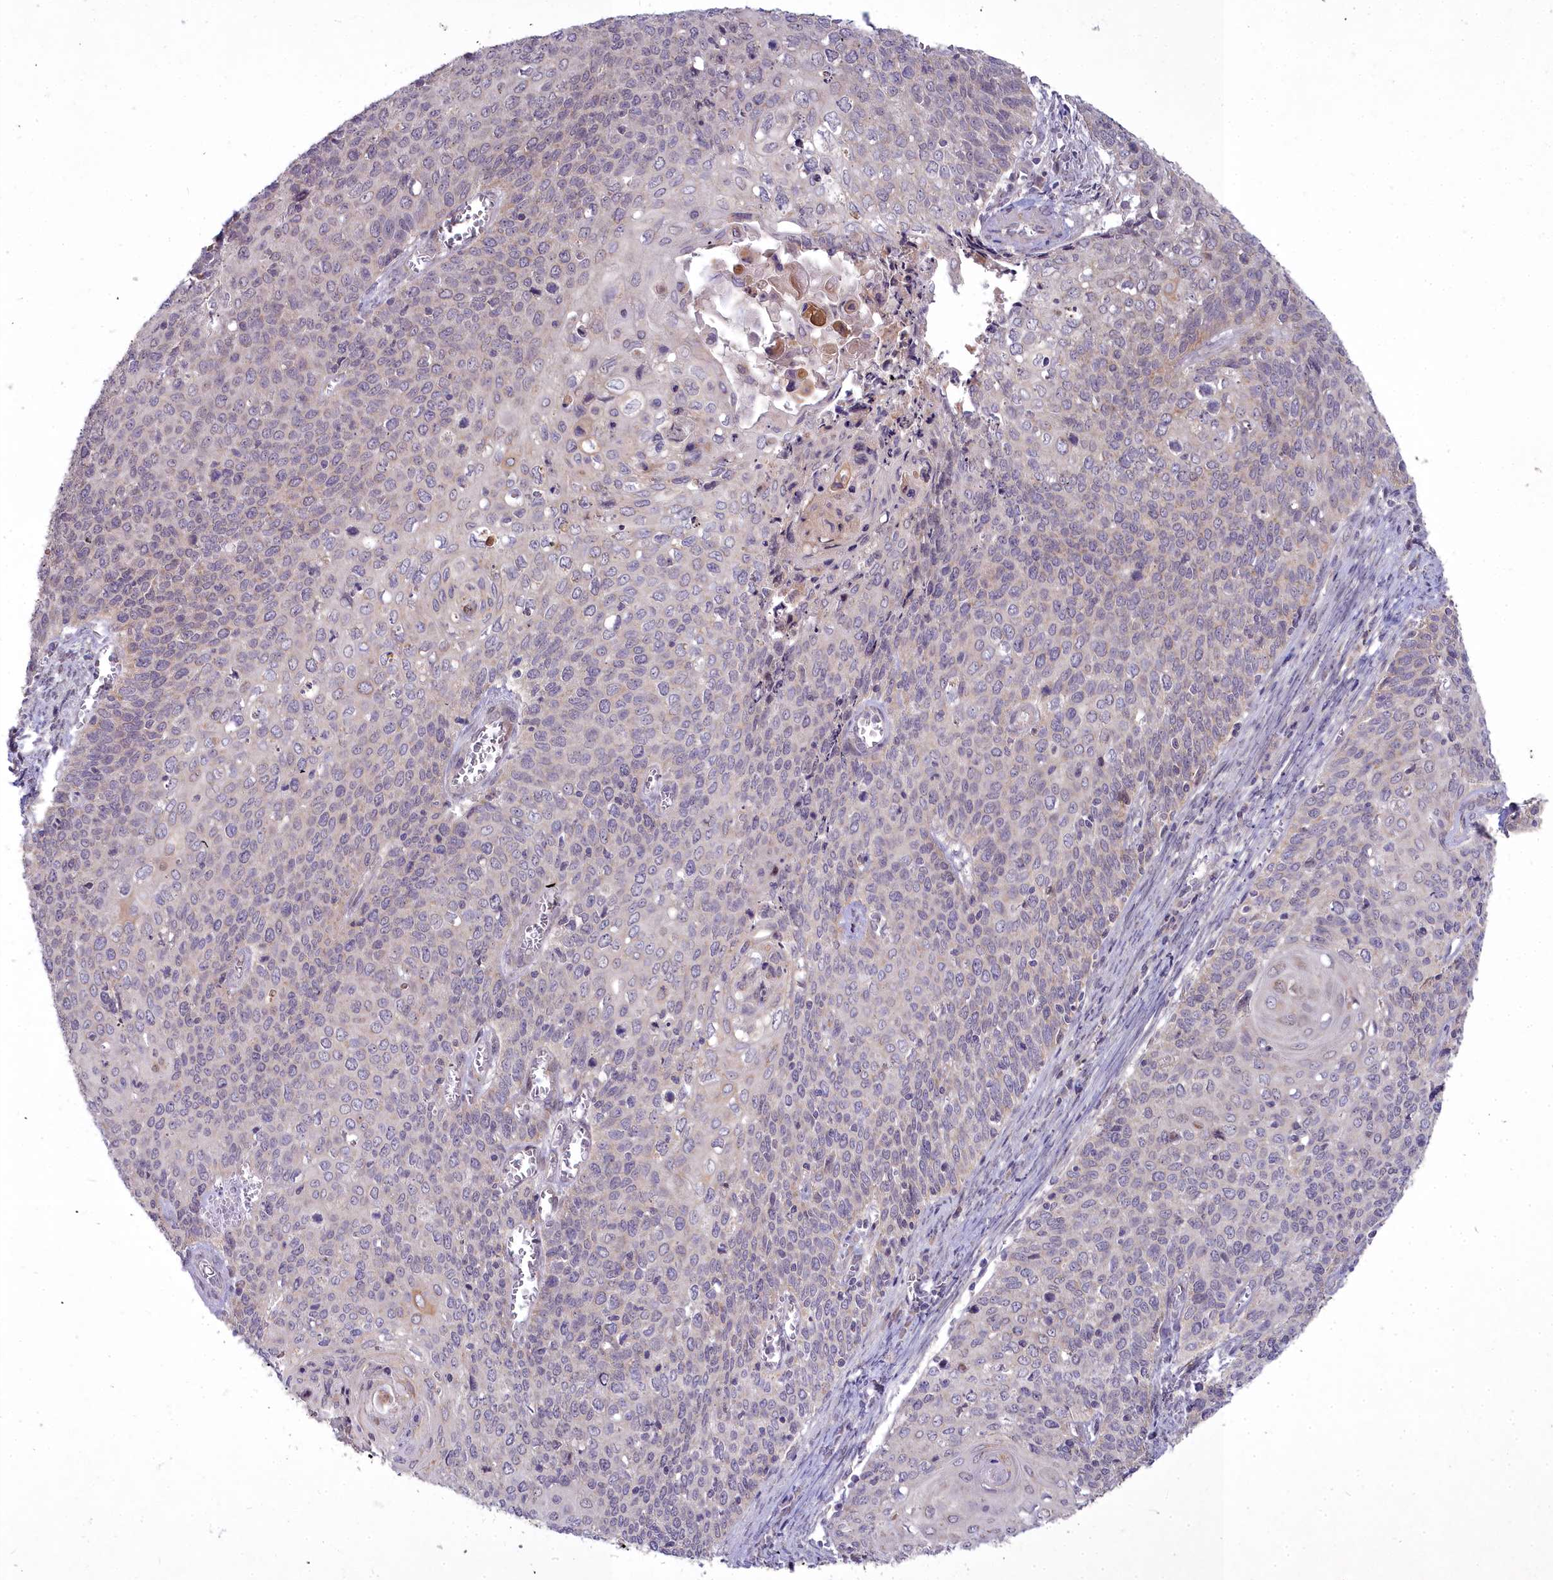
{"staining": {"intensity": "negative", "quantity": "none", "location": "none"}, "tissue": "cervical cancer", "cell_type": "Tumor cells", "image_type": "cancer", "snomed": [{"axis": "morphology", "description": "Squamous cell carcinoma, NOS"}, {"axis": "topography", "description": "Cervix"}], "caption": "The immunohistochemistry (IHC) histopathology image has no significant positivity in tumor cells of cervical cancer tissue.", "gene": "MICU2", "patient": {"sex": "female", "age": 39}}